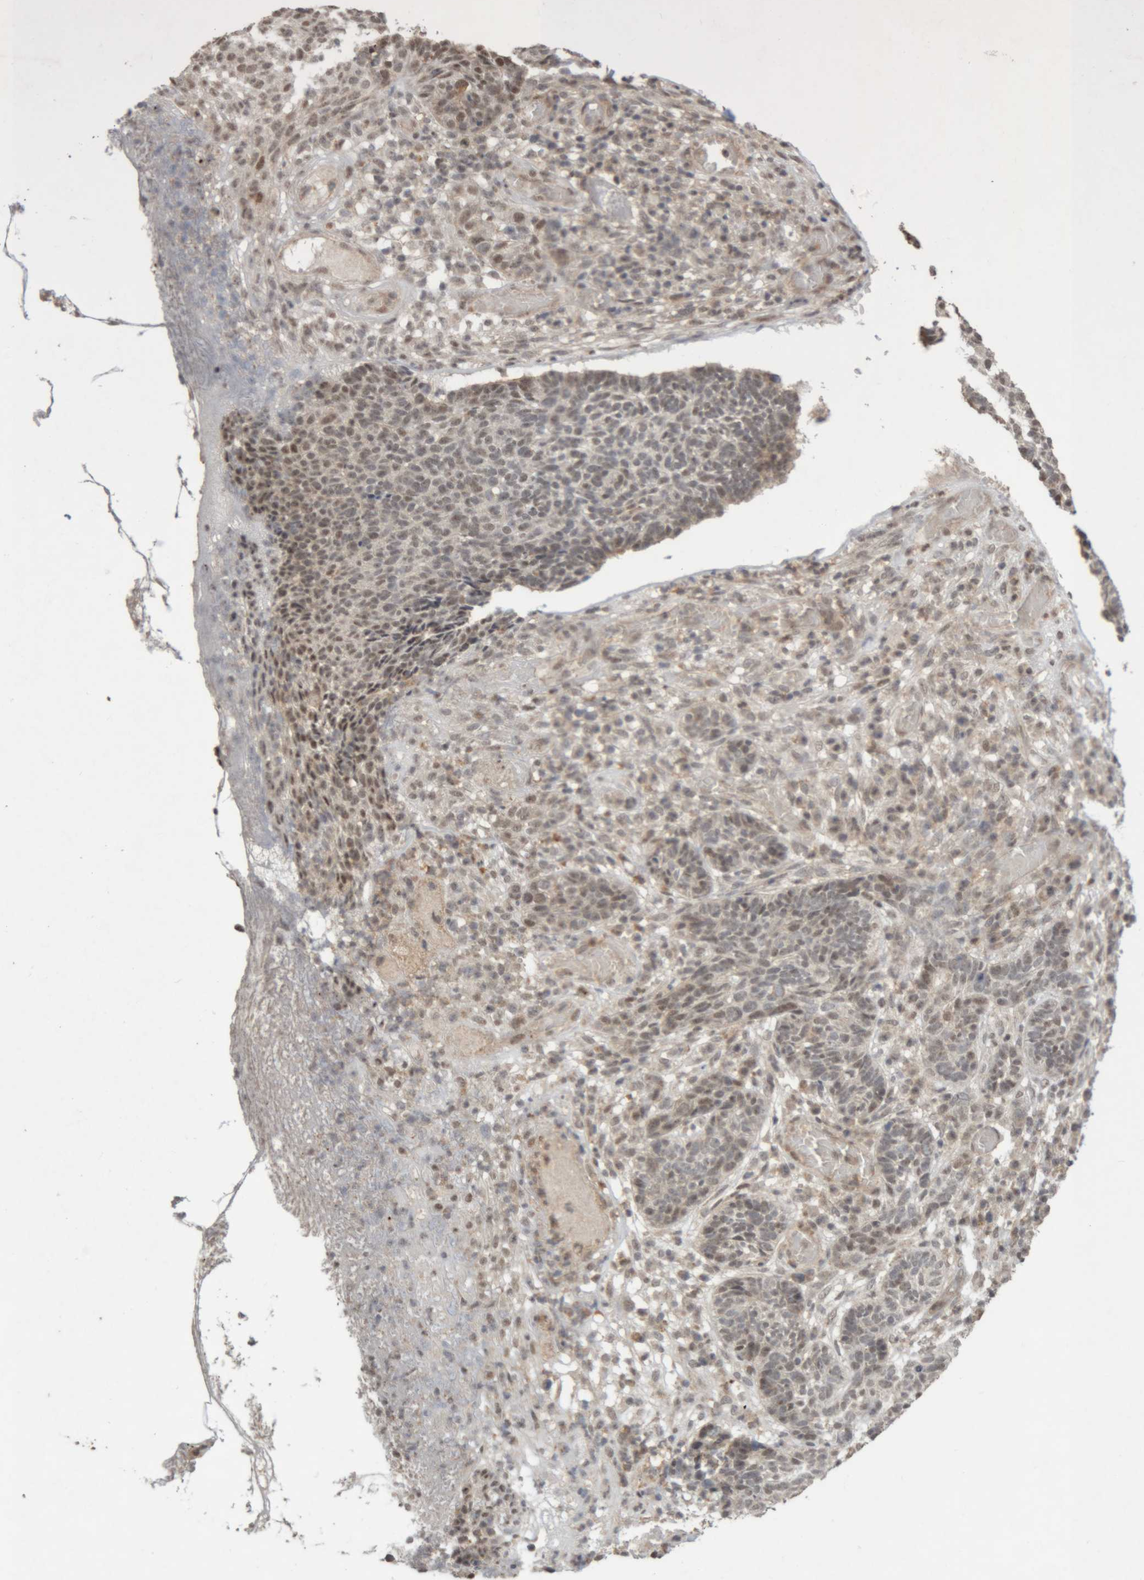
{"staining": {"intensity": "weak", "quantity": "25%-75%", "location": "nuclear"}, "tissue": "skin cancer", "cell_type": "Tumor cells", "image_type": "cancer", "snomed": [{"axis": "morphology", "description": "Basal cell carcinoma"}, {"axis": "topography", "description": "Skin"}], "caption": "Skin cancer (basal cell carcinoma) stained for a protein demonstrates weak nuclear positivity in tumor cells.", "gene": "KEAP1", "patient": {"sex": "male", "age": 85}}